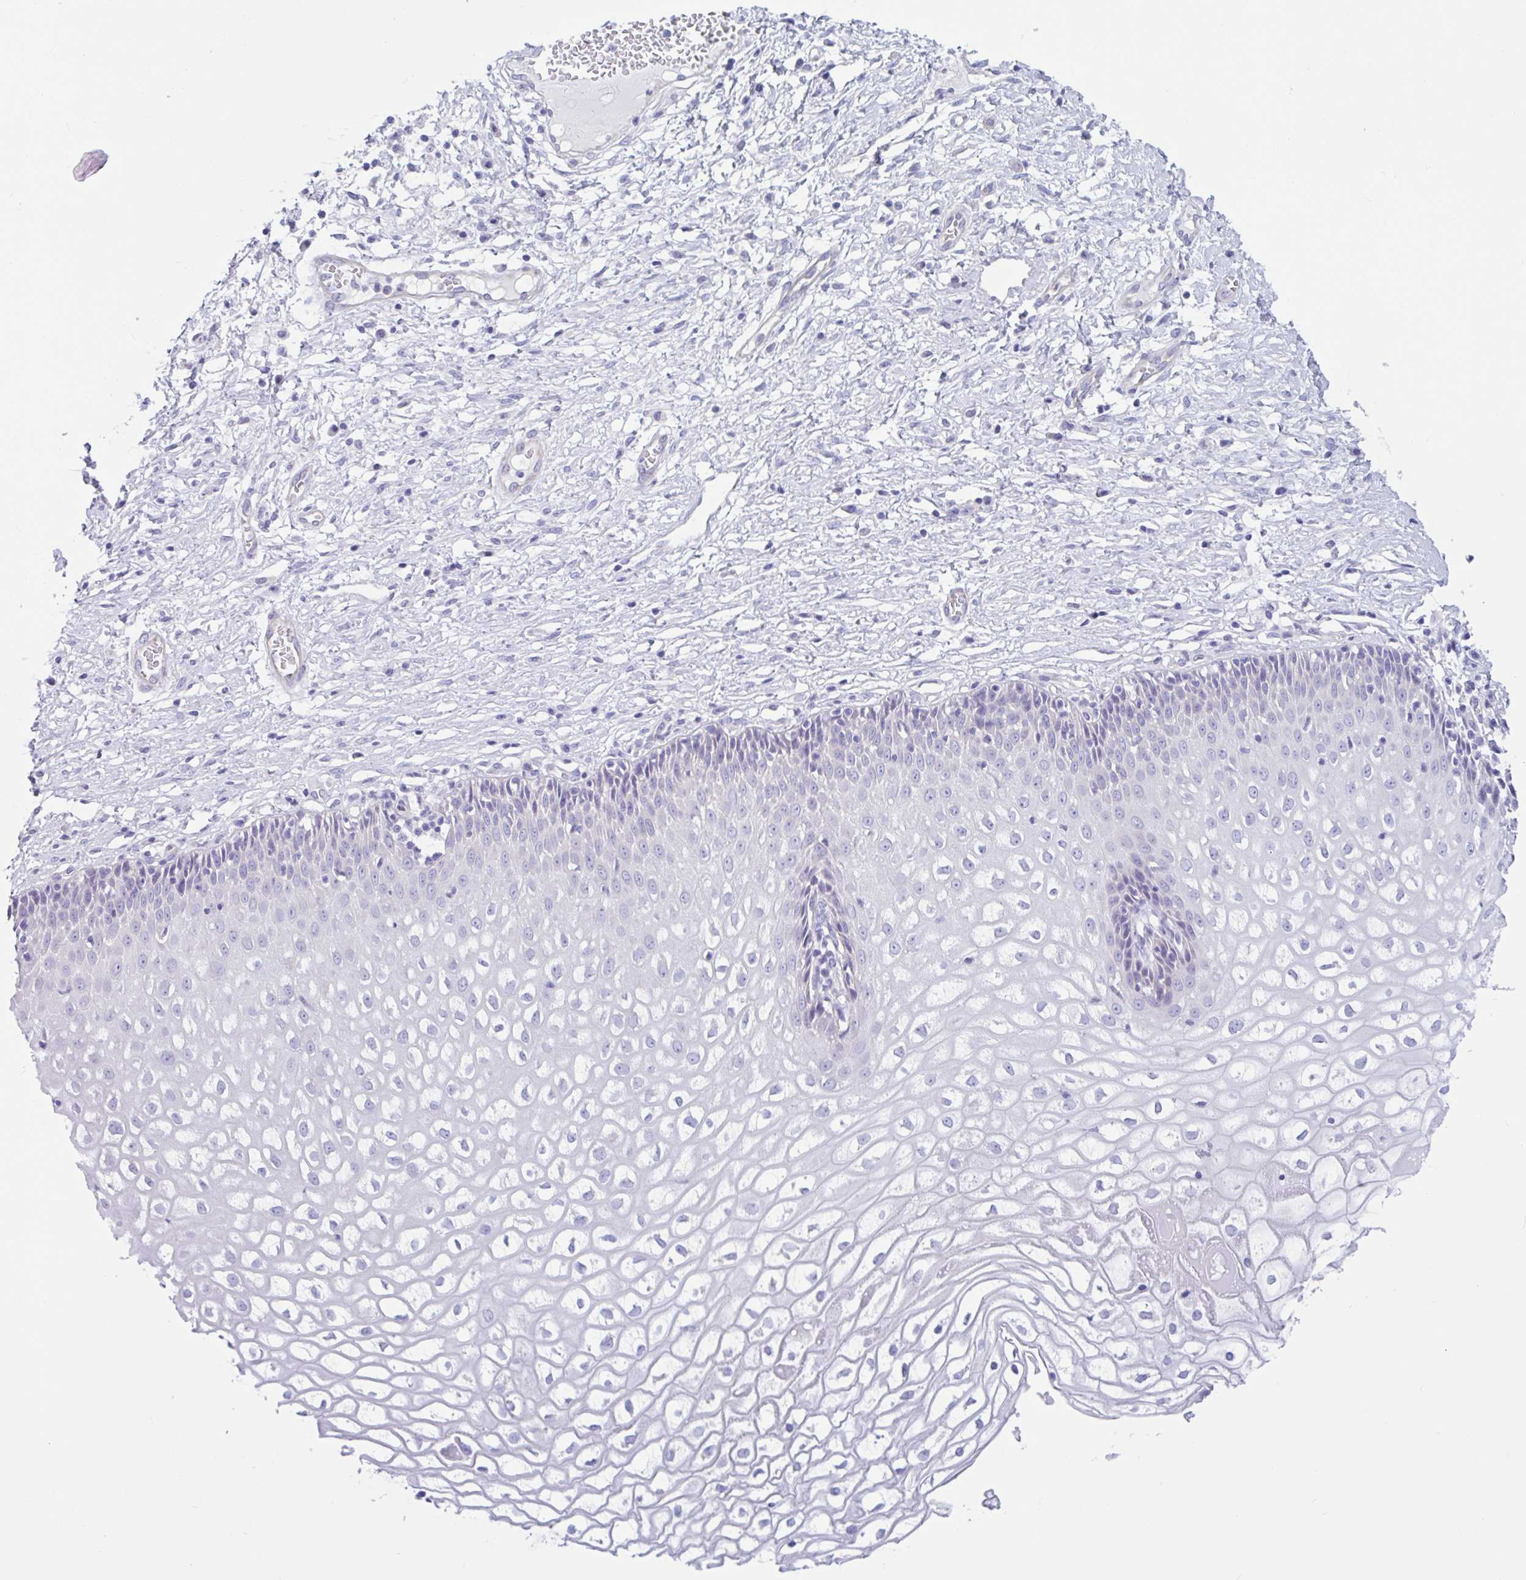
{"staining": {"intensity": "negative", "quantity": "none", "location": "none"}, "tissue": "cervix", "cell_type": "Glandular cells", "image_type": "normal", "snomed": [{"axis": "morphology", "description": "Normal tissue, NOS"}, {"axis": "topography", "description": "Cervix"}], "caption": "Image shows no protein expression in glandular cells of normal cervix. (Immunohistochemistry, brightfield microscopy, high magnification).", "gene": "OR6N2", "patient": {"sex": "female", "age": 36}}